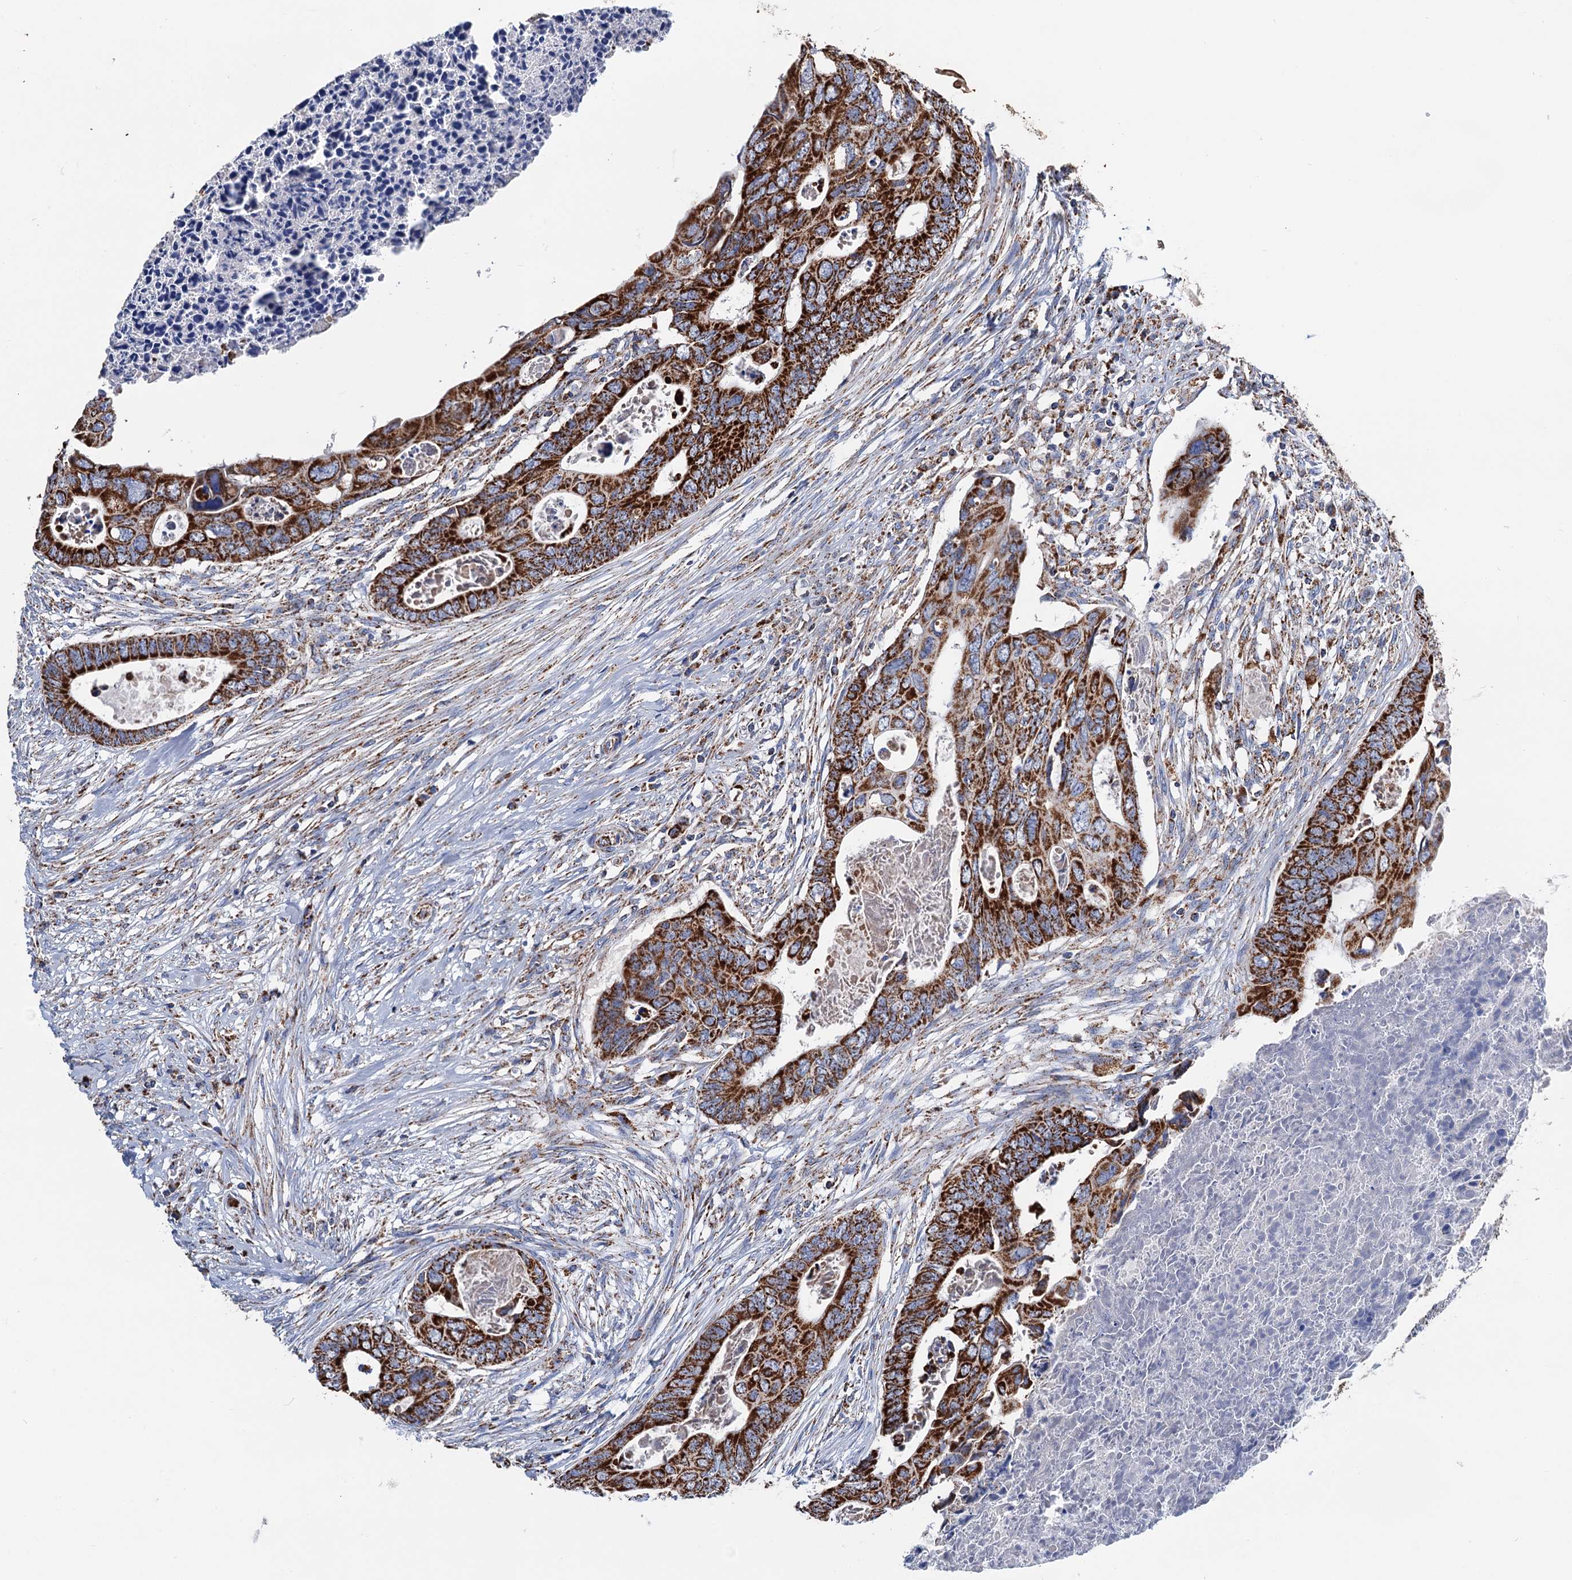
{"staining": {"intensity": "strong", "quantity": ">75%", "location": "cytoplasmic/membranous"}, "tissue": "colorectal cancer", "cell_type": "Tumor cells", "image_type": "cancer", "snomed": [{"axis": "morphology", "description": "Adenocarcinoma, NOS"}, {"axis": "topography", "description": "Rectum"}], "caption": "Protein staining shows strong cytoplasmic/membranous positivity in approximately >75% of tumor cells in adenocarcinoma (colorectal).", "gene": "IVD", "patient": {"sex": "female", "age": 78}}